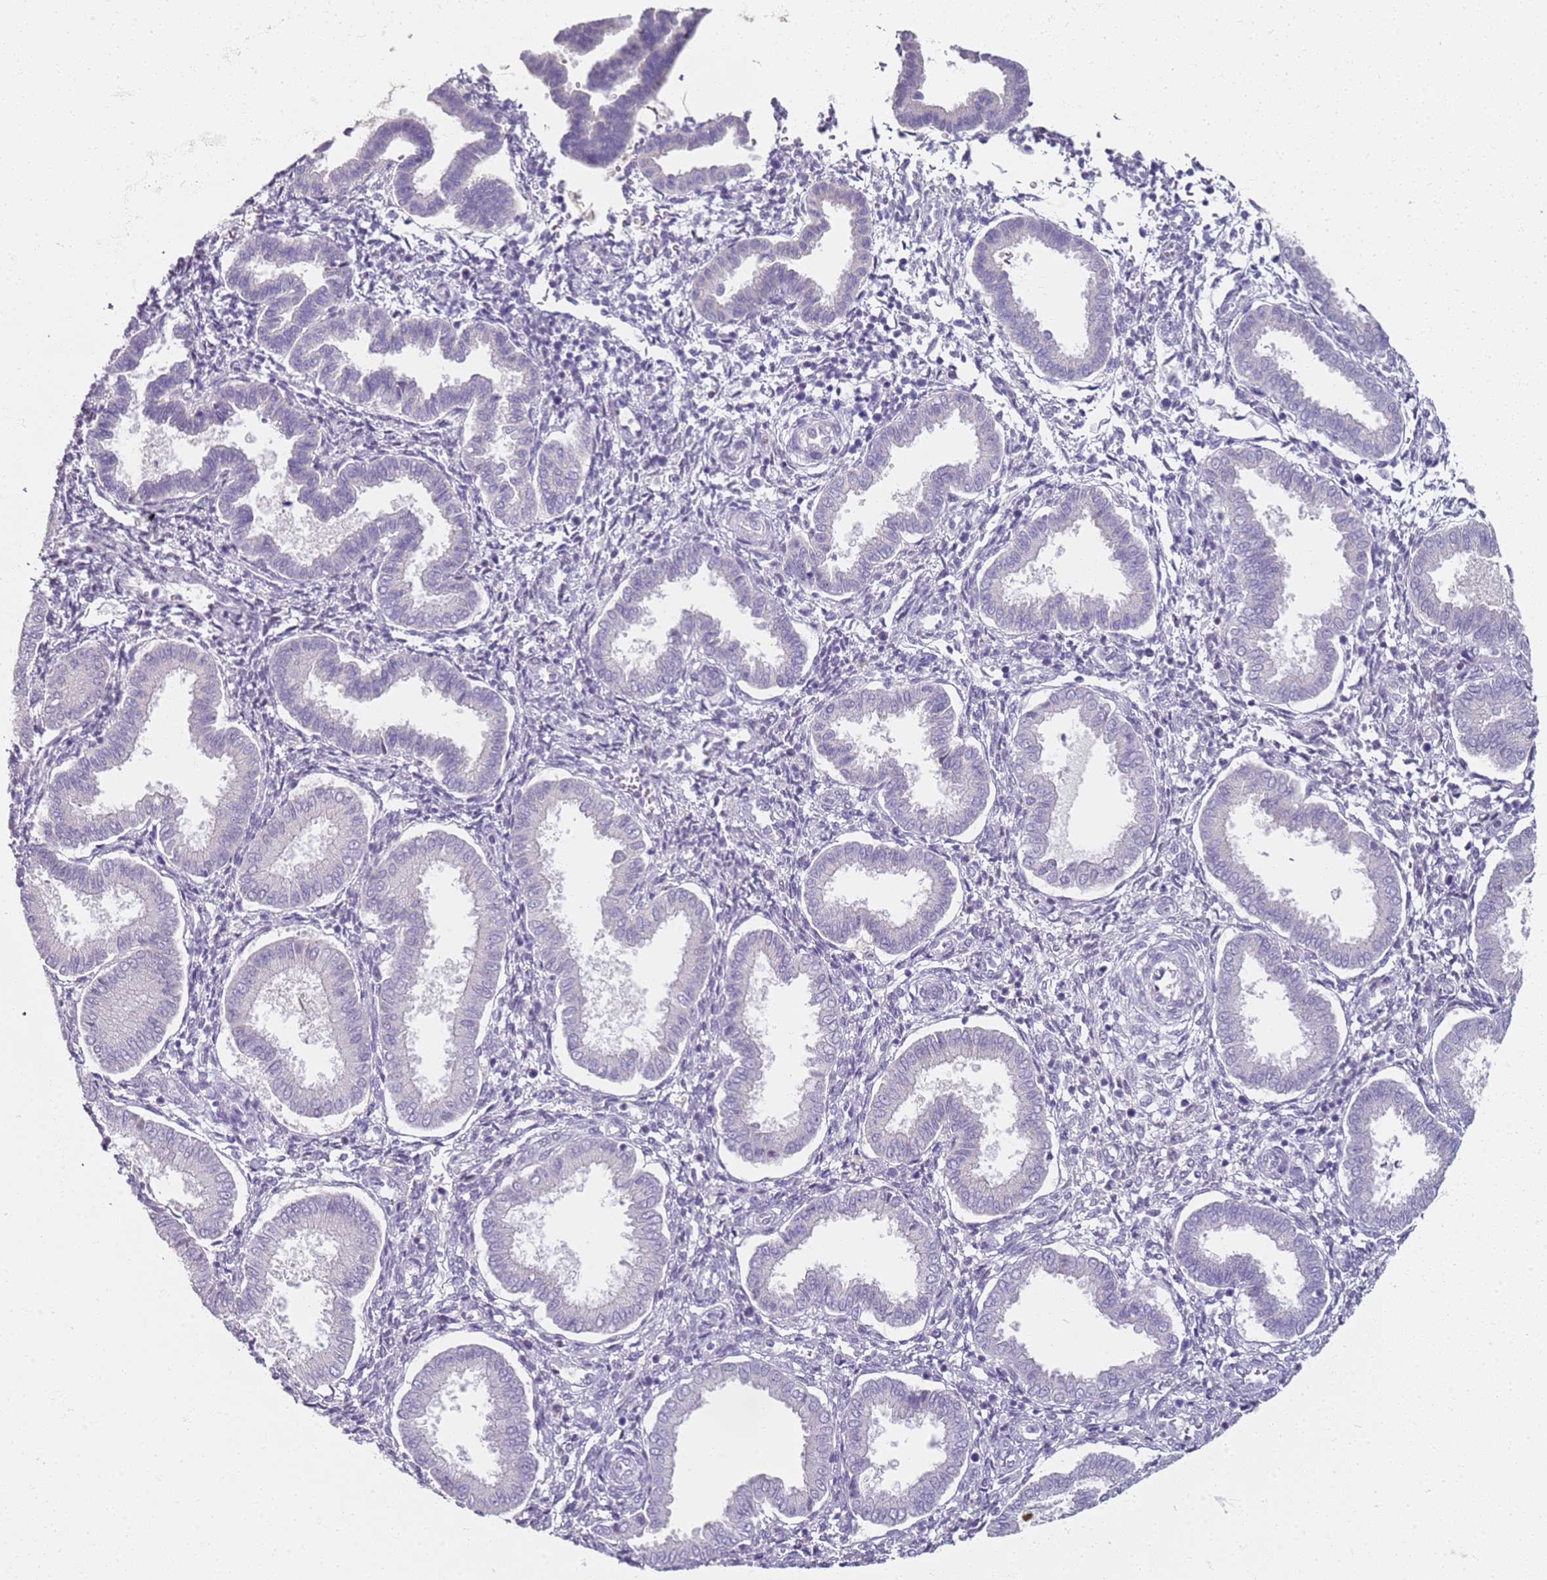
{"staining": {"intensity": "negative", "quantity": "none", "location": "none"}, "tissue": "endometrium", "cell_type": "Cells in endometrial stroma", "image_type": "normal", "snomed": [{"axis": "morphology", "description": "Normal tissue, NOS"}, {"axis": "topography", "description": "Endometrium"}], "caption": "High power microscopy image of an immunohistochemistry (IHC) micrograph of benign endometrium, revealing no significant staining in cells in endometrial stroma.", "gene": "CD40LG", "patient": {"sex": "female", "age": 24}}